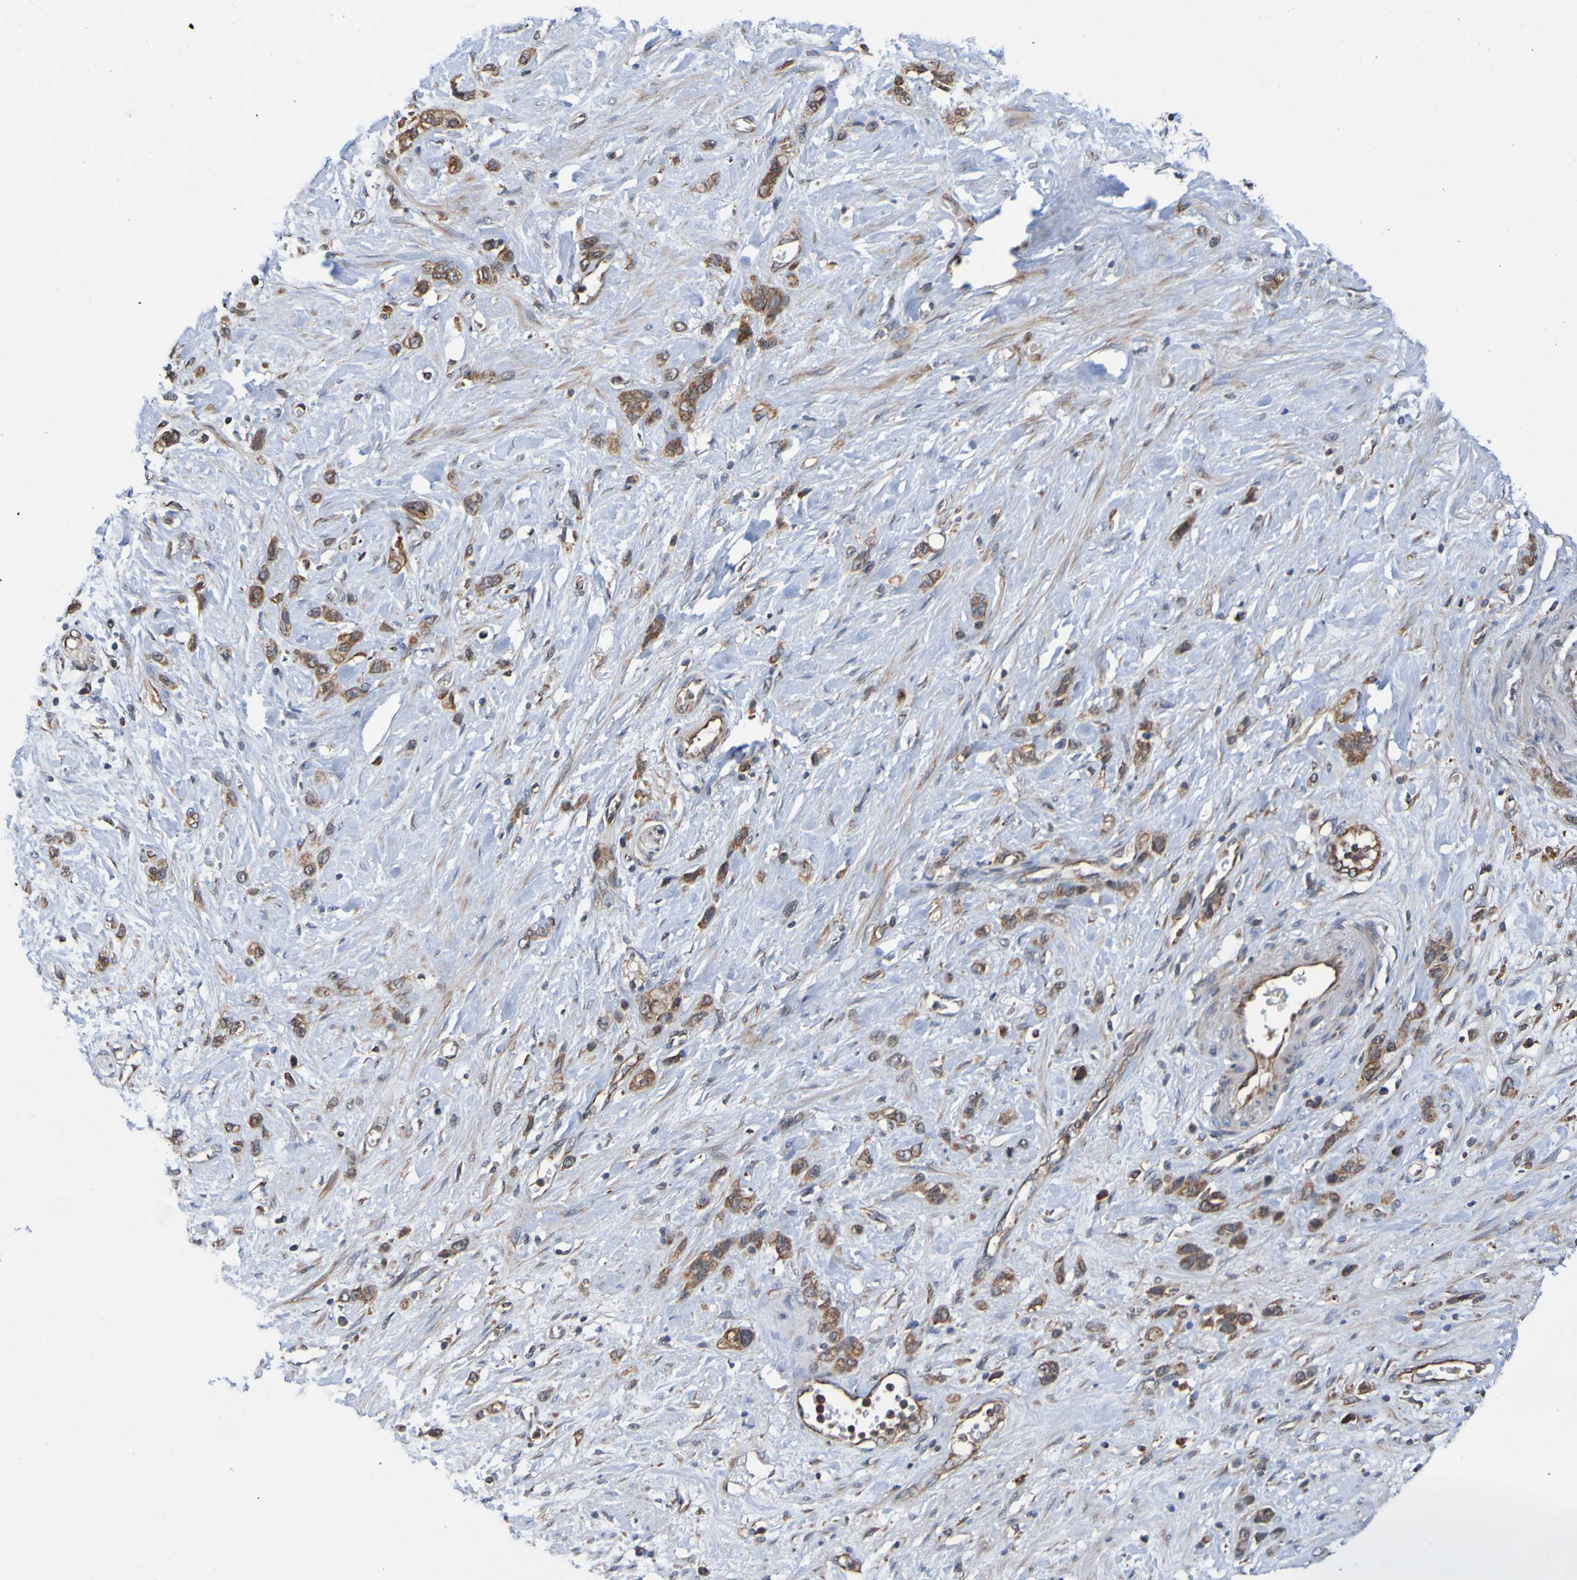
{"staining": {"intensity": "moderate", "quantity": ">75%", "location": "cytoplasmic/membranous"}, "tissue": "stomach cancer", "cell_type": "Tumor cells", "image_type": "cancer", "snomed": [{"axis": "morphology", "description": "Adenocarcinoma, NOS"}, {"axis": "morphology", "description": "Adenocarcinoma, High grade"}, {"axis": "topography", "description": "Stomach, upper"}, {"axis": "topography", "description": "Stomach, lower"}], "caption": "Immunohistochemistry histopathology image of adenocarcinoma (stomach) stained for a protein (brown), which displays medium levels of moderate cytoplasmic/membranous expression in about >75% of tumor cells.", "gene": "AXIN1", "patient": {"sex": "female", "age": 65}}